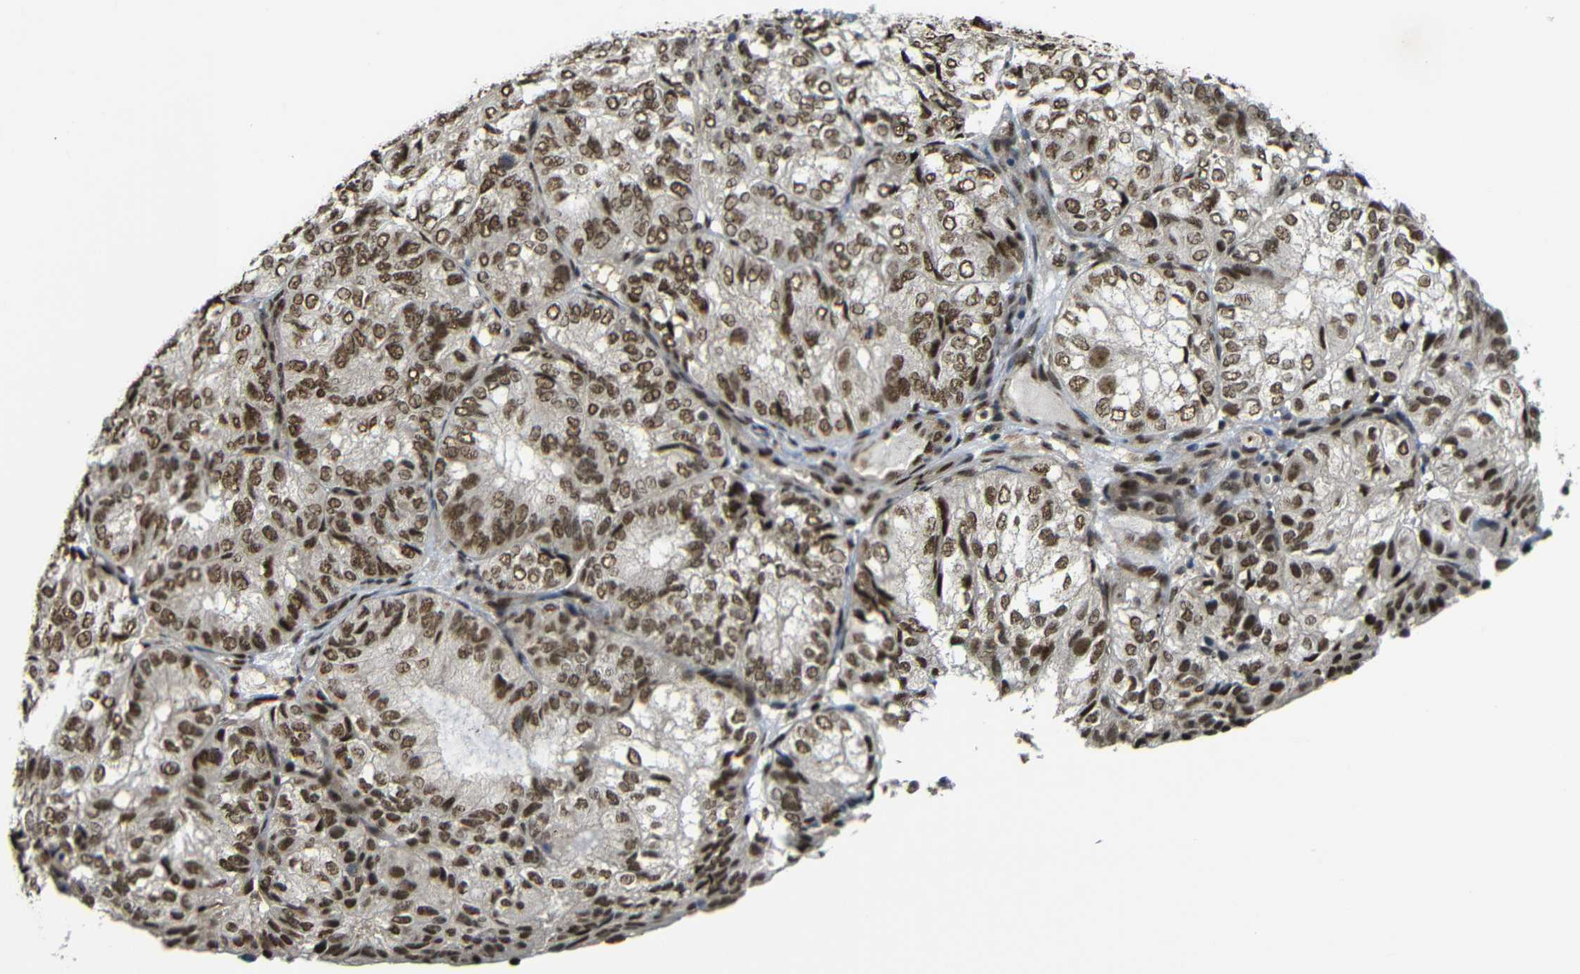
{"staining": {"intensity": "moderate", "quantity": ">75%", "location": "cytoplasmic/membranous,nuclear"}, "tissue": "endometrial cancer", "cell_type": "Tumor cells", "image_type": "cancer", "snomed": [{"axis": "morphology", "description": "Adenocarcinoma, NOS"}, {"axis": "topography", "description": "Uterus"}], "caption": "Adenocarcinoma (endometrial) was stained to show a protein in brown. There is medium levels of moderate cytoplasmic/membranous and nuclear staining in approximately >75% of tumor cells. (DAB (3,3'-diaminobenzidine) = brown stain, brightfield microscopy at high magnification).", "gene": "TCF7L2", "patient": {"sex": "female", "age": 60}}